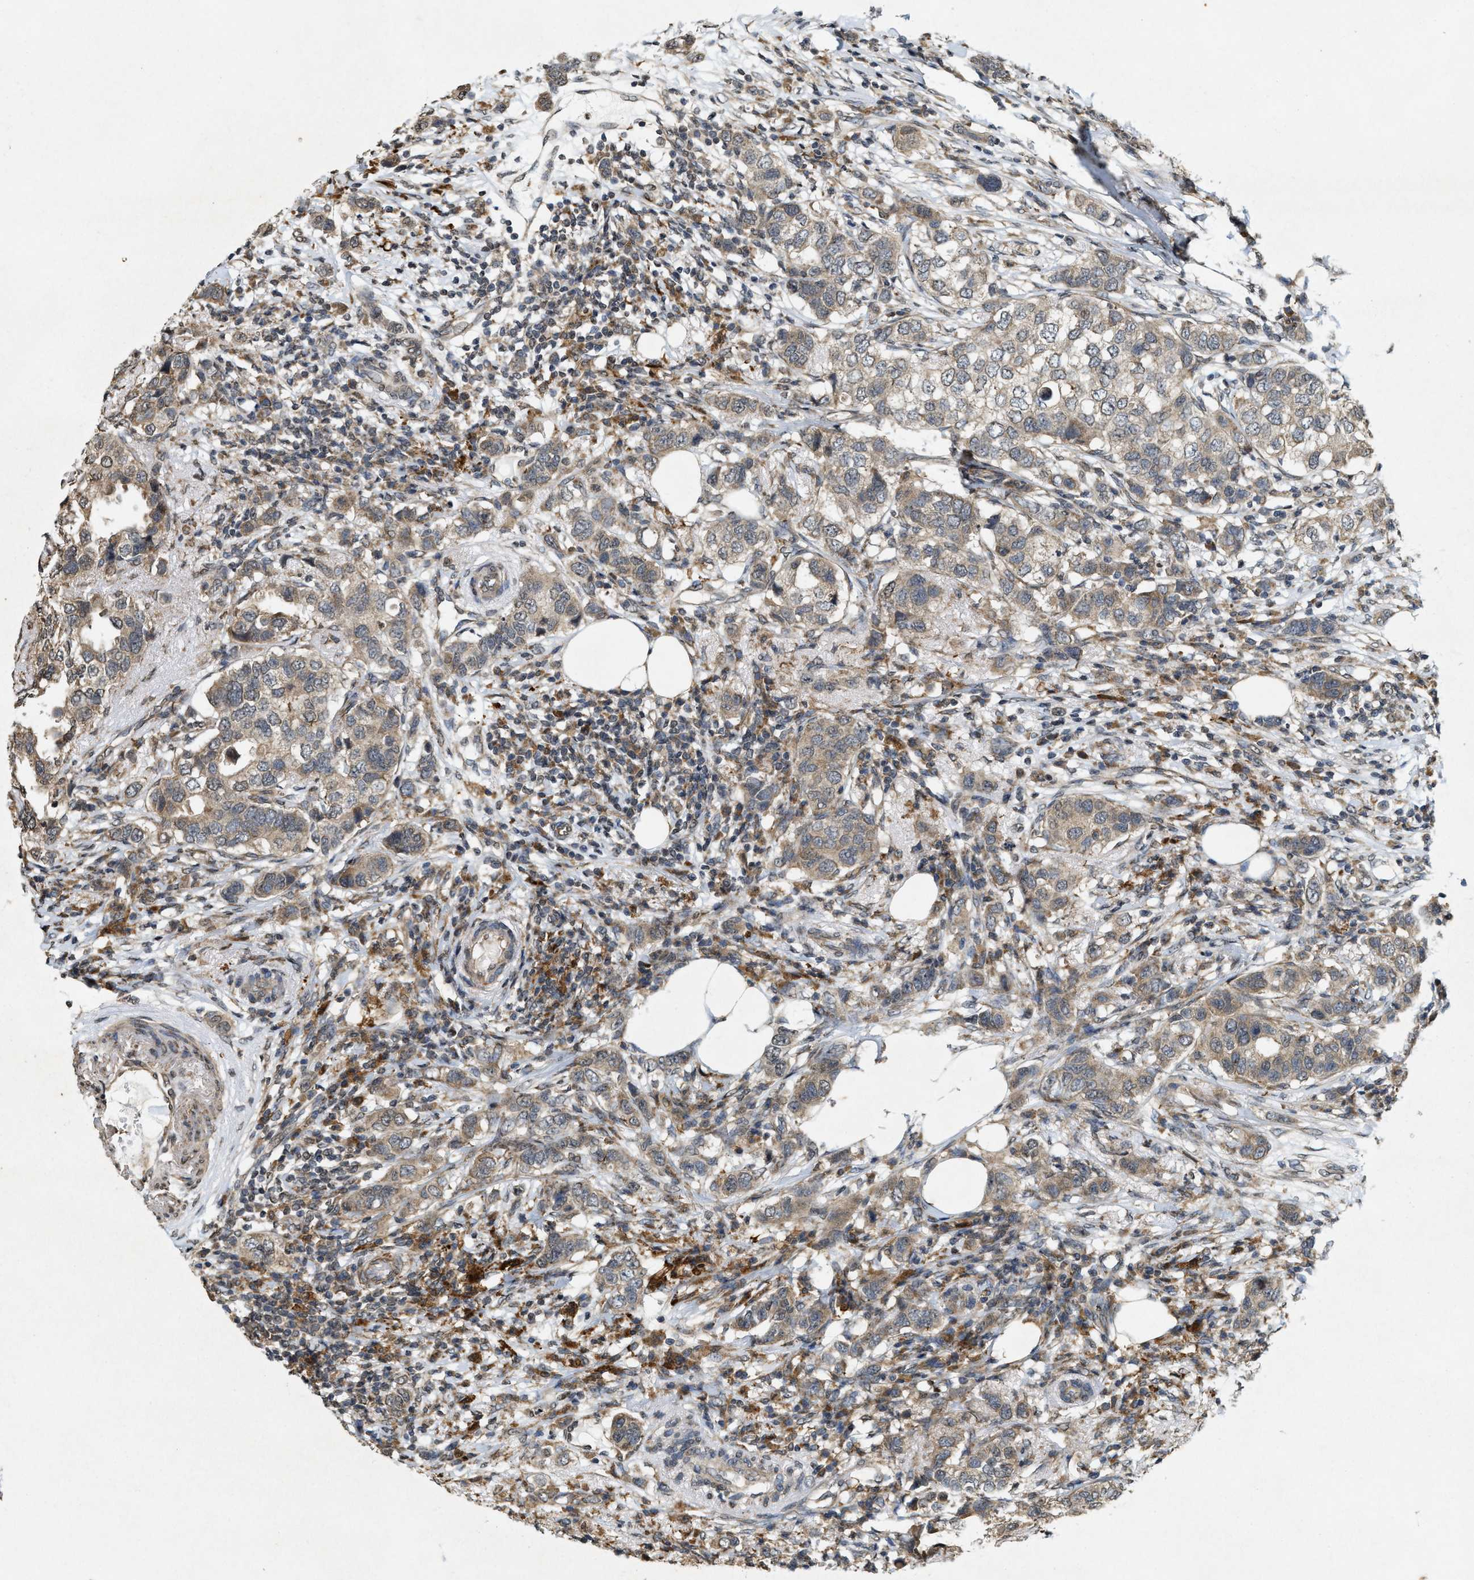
{"staining": {"intensity": "moderate", "quantity": ">75%", "location": "cytoplasmic/membranous"}, "tissue": "breast cancer", "cell_type": "Tumor cells", "image_type": "cancer", "snomed": [{"axis": "morphology", "description": "Duct carcinoma"}, {"axis": "topography", "description": "Breast"}], "caption": "This photomicrograph displays IHC staining of breast cancer, with medium moderate cytoplasmic/membranous positivity in about >75% of tumor cells.", "gene": "KIF21A", "patient": {"sex": "female", "age": 50}}